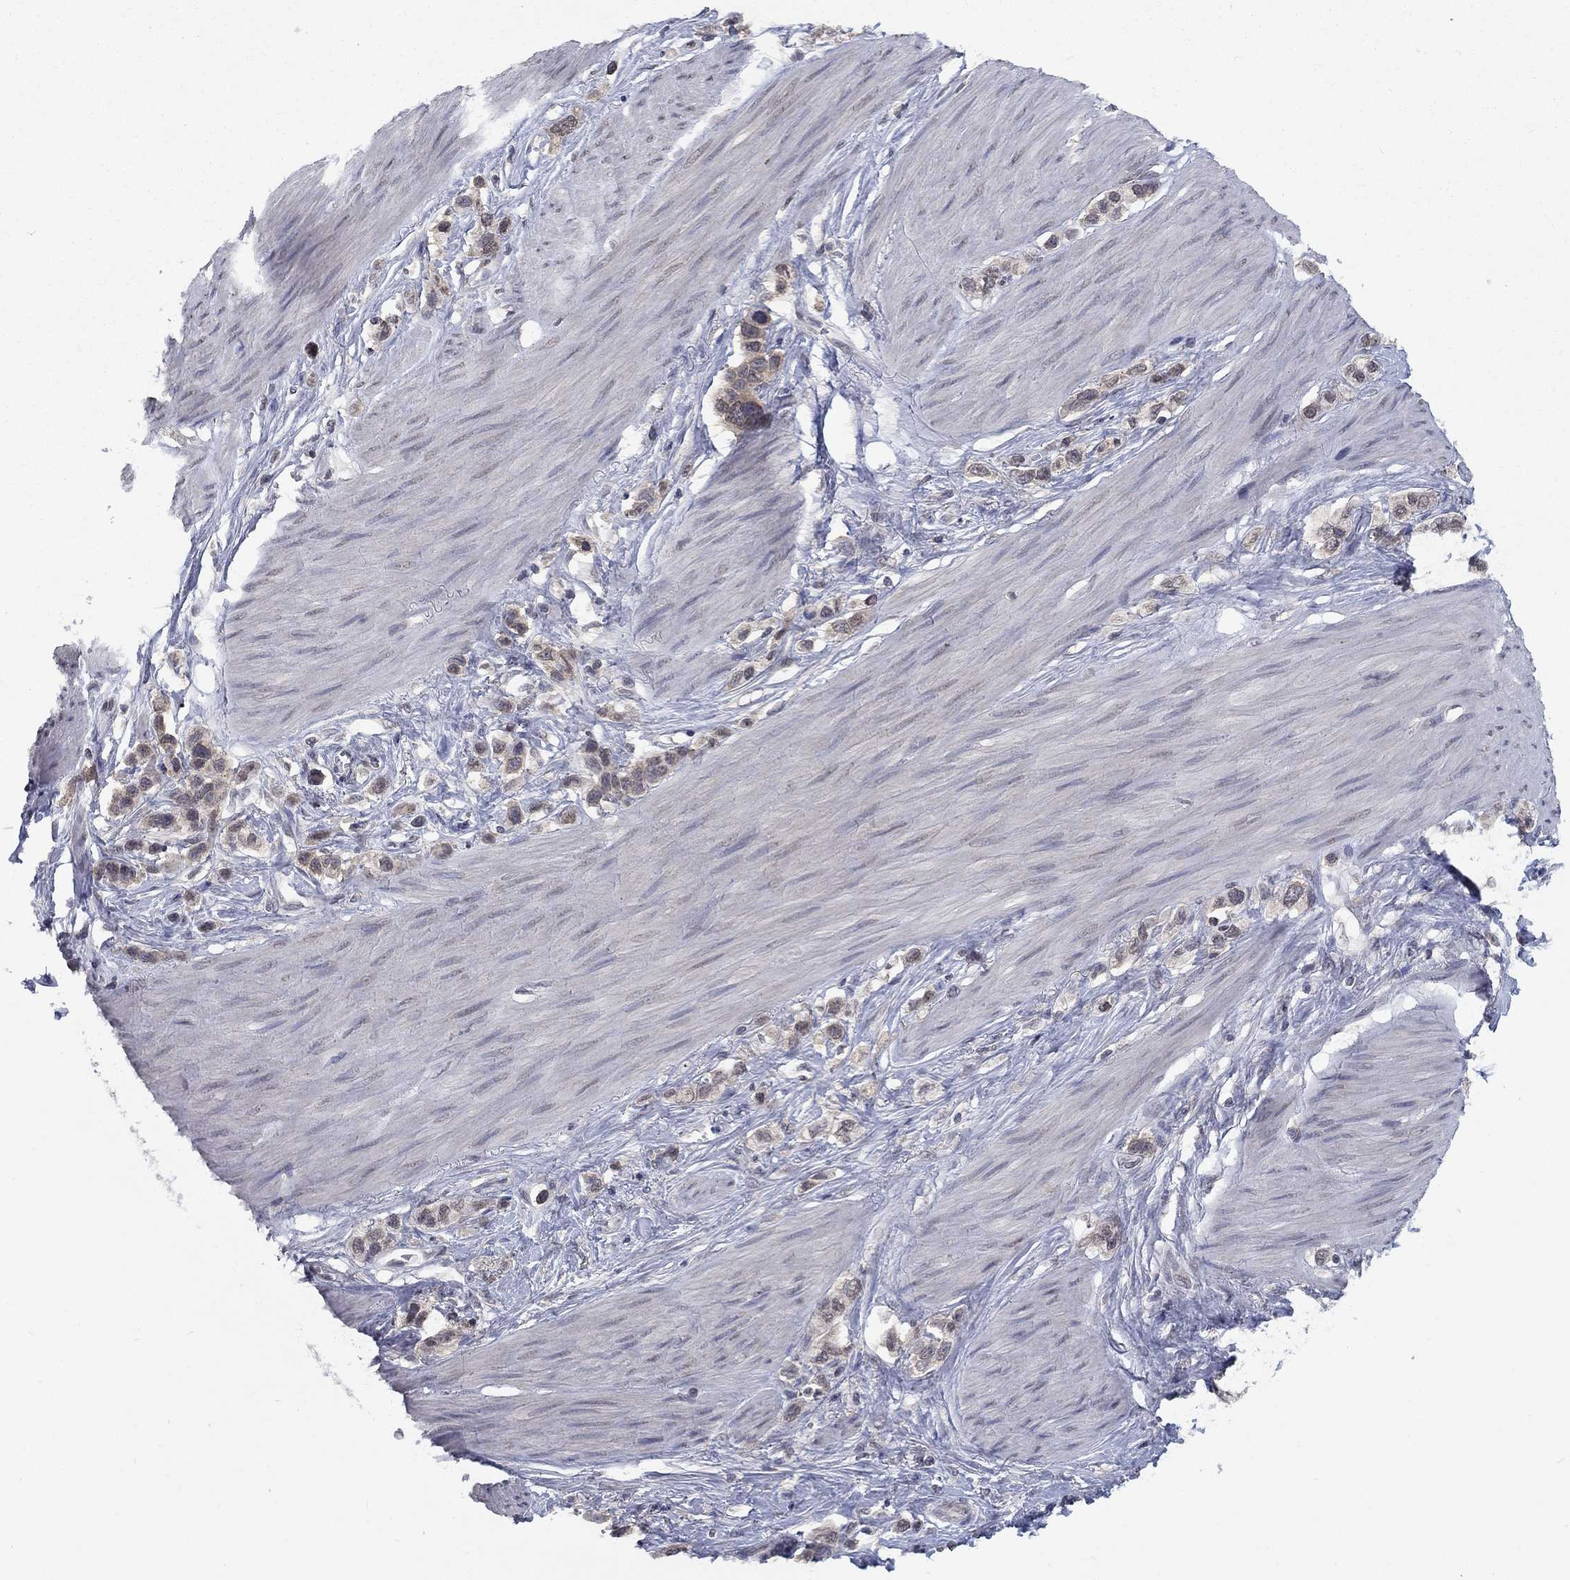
{"staining": {"intensity": "weak", "quantity": "25%-75%", "location": "cytoplasmic/membranous"}, "tissue": "stomach cancer", "cell_type": "Tumor cells", "image_type": "cancer", "snomed": [{"axis": "morphology", "description": "Normal tissue, NOS"}, {"axis": "morphology", "description": "Adenocarcinoma, NOS"}, {"axis": "morphology", "description": "Adenocarcinoma, High grade"}, {"axis": "topography", "description": "Stomach, upper"}, {"axis": "topography", "description": "Stomach"}], "caption": "Immunohistochemistry (IHC) image of neoplastic tissue: human stomach cancer stained using IHC reveals low levels of weak protein expression localized specifically in the cytoplasmic/membranous of tumor cells, appearing as a cytoplasmic/membranous brown color.", "gene": "SPATA33", "patient": {"sex": "female", "age": 65}}